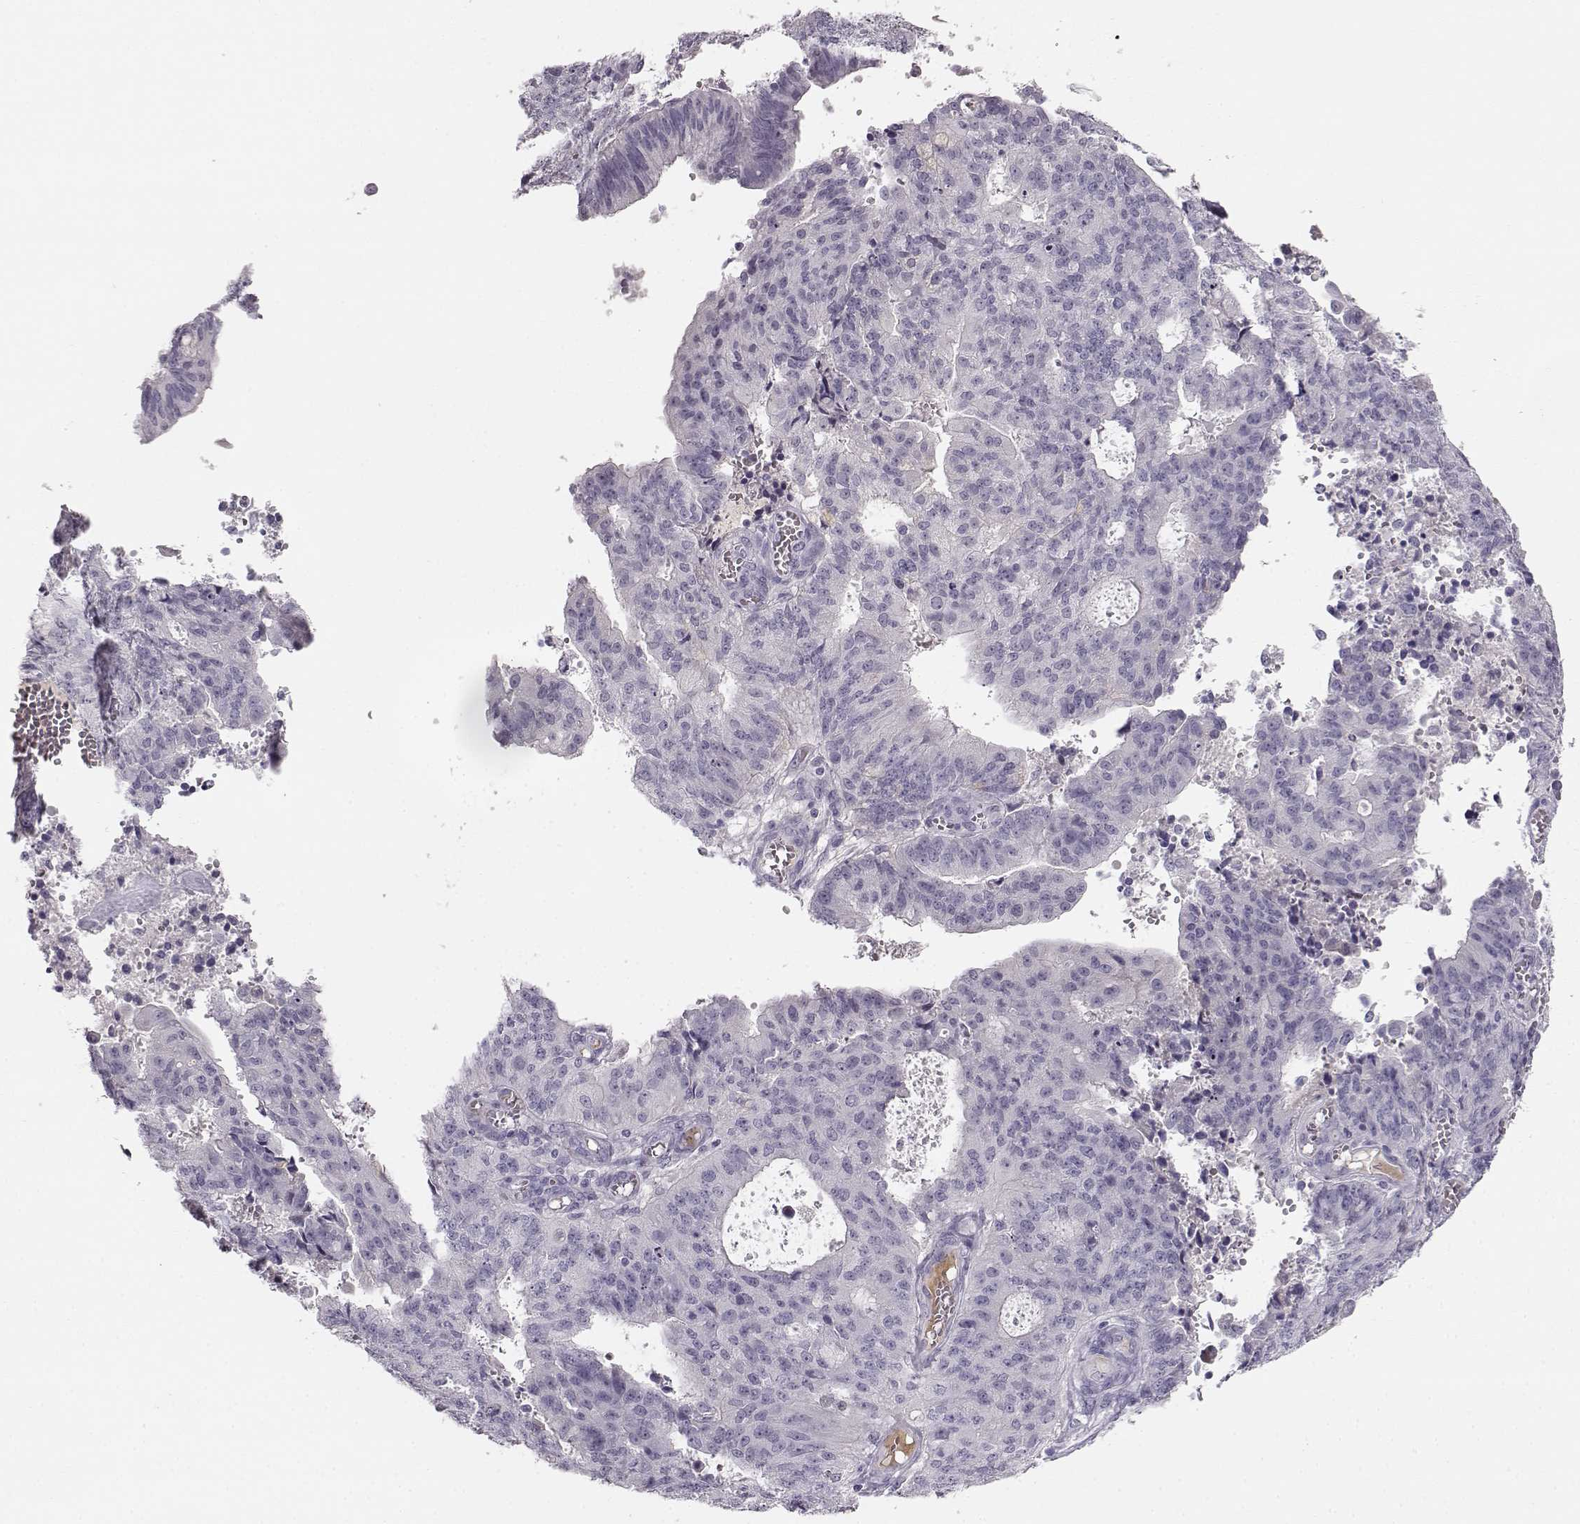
{"staining": {"intensity": "negative", "quantity": "none", "location": "none"}, "tissue": "endometrial cancer", "cell_type": "Tumor cells", "image_type": "cancer", "snomed": [{"axis": "morphology", "description": "Adenocarcinoma, NOS"}, {"axis": "topography", "description": "Endometrium"}], "caption": "Immunohistochemical staining of human endometrial cancer (adenocarcinoma) displays no significant expression in tumor cells.", "gene": "KIAA0319", "patient": {"sex": "female", "age": 82}}